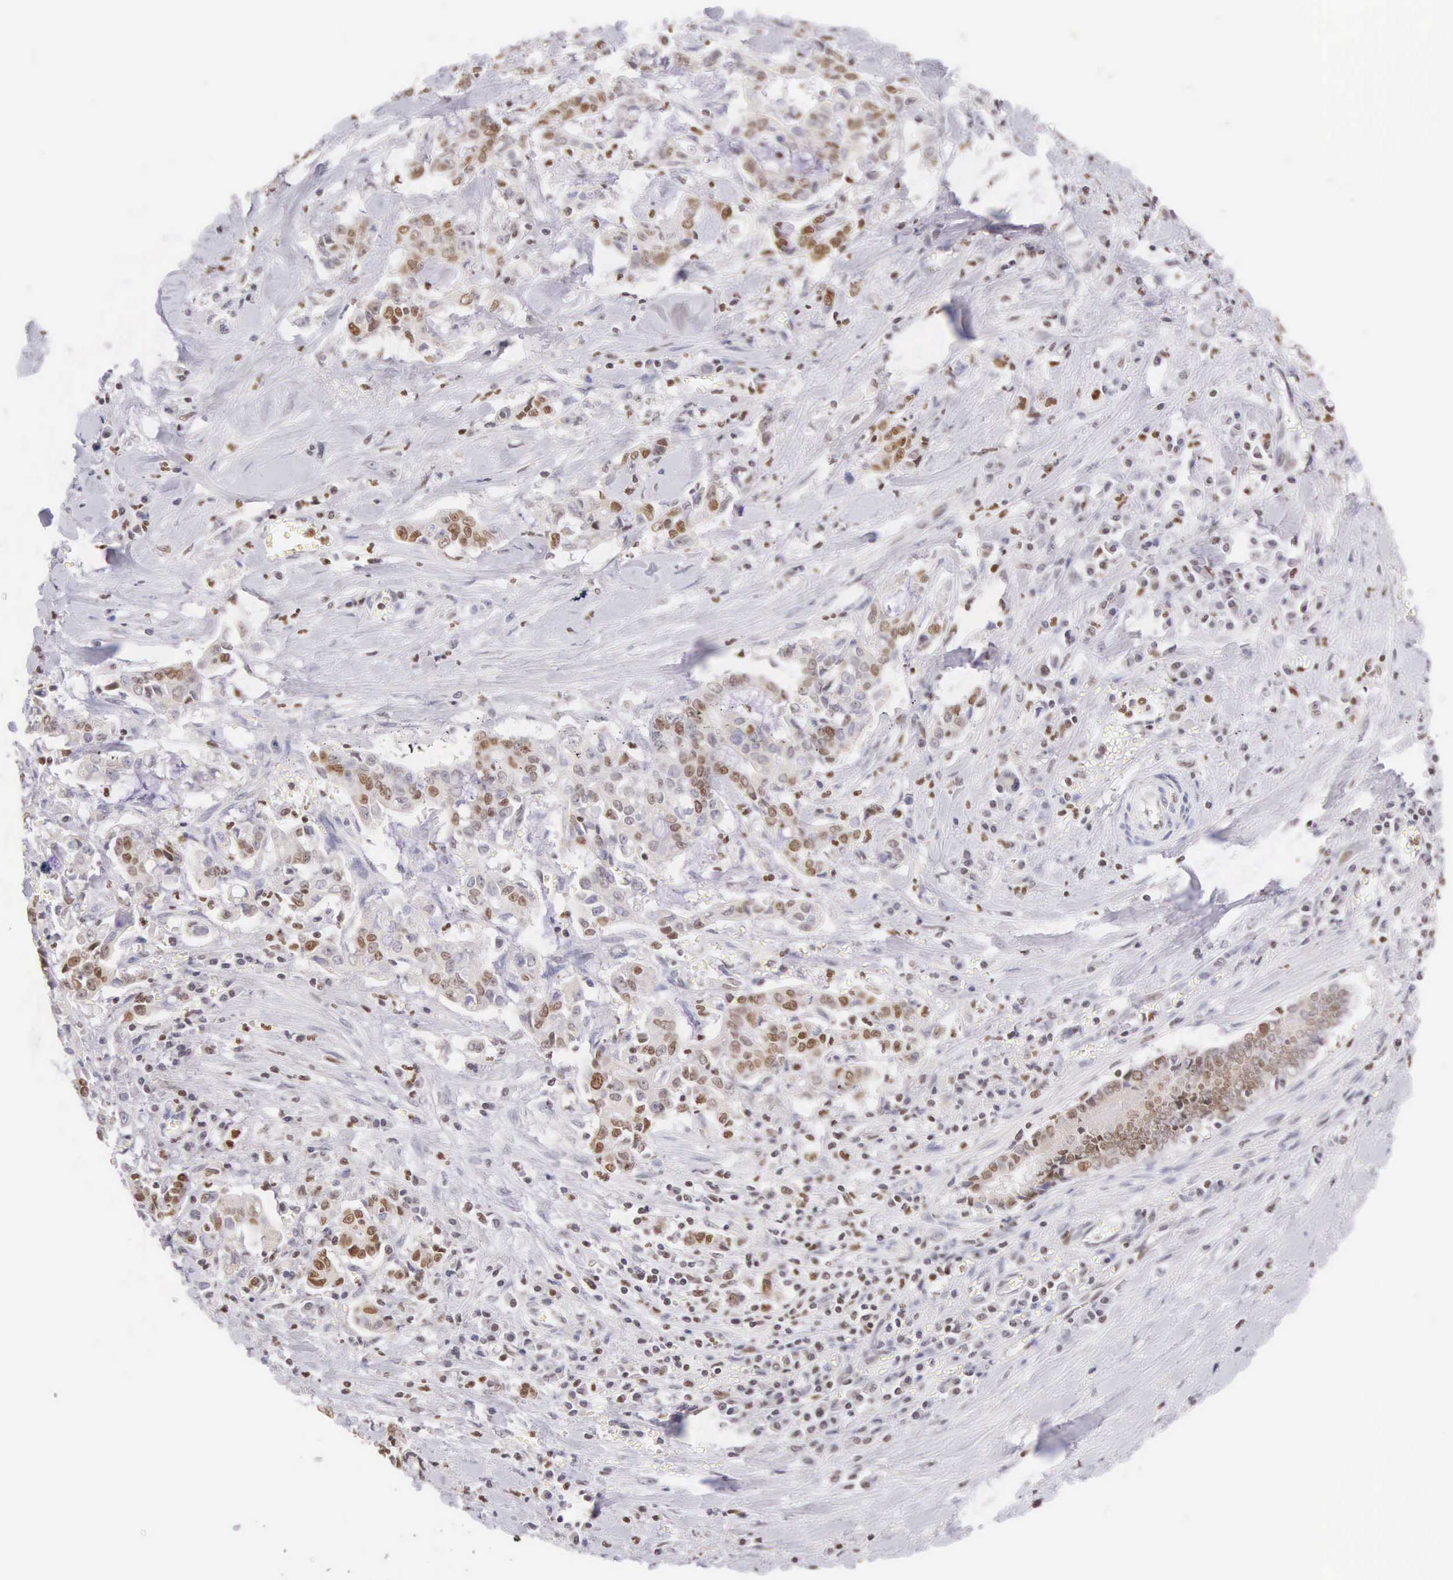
{"staining": {"intensity": "moderate", "quantity": "25%-75%", "location": "nuclear"}, "tissue": "liver cancer", "cell_type": "Tumor cells", "image_type": "cancer", "snomed": [{"axis": "morphology", "description": "Cholangiocarcinoma"}, {"axis": "topography", "description": "Liver"}], "caption": "This photomicrograph shows IHC staining of cholangiocarcinoma (liver), with medium moderate nuclear expression in approximately 25%-75% of tumor cells.", "gene": "VRK1", "patient": {"sex": "male", "age": 57}}